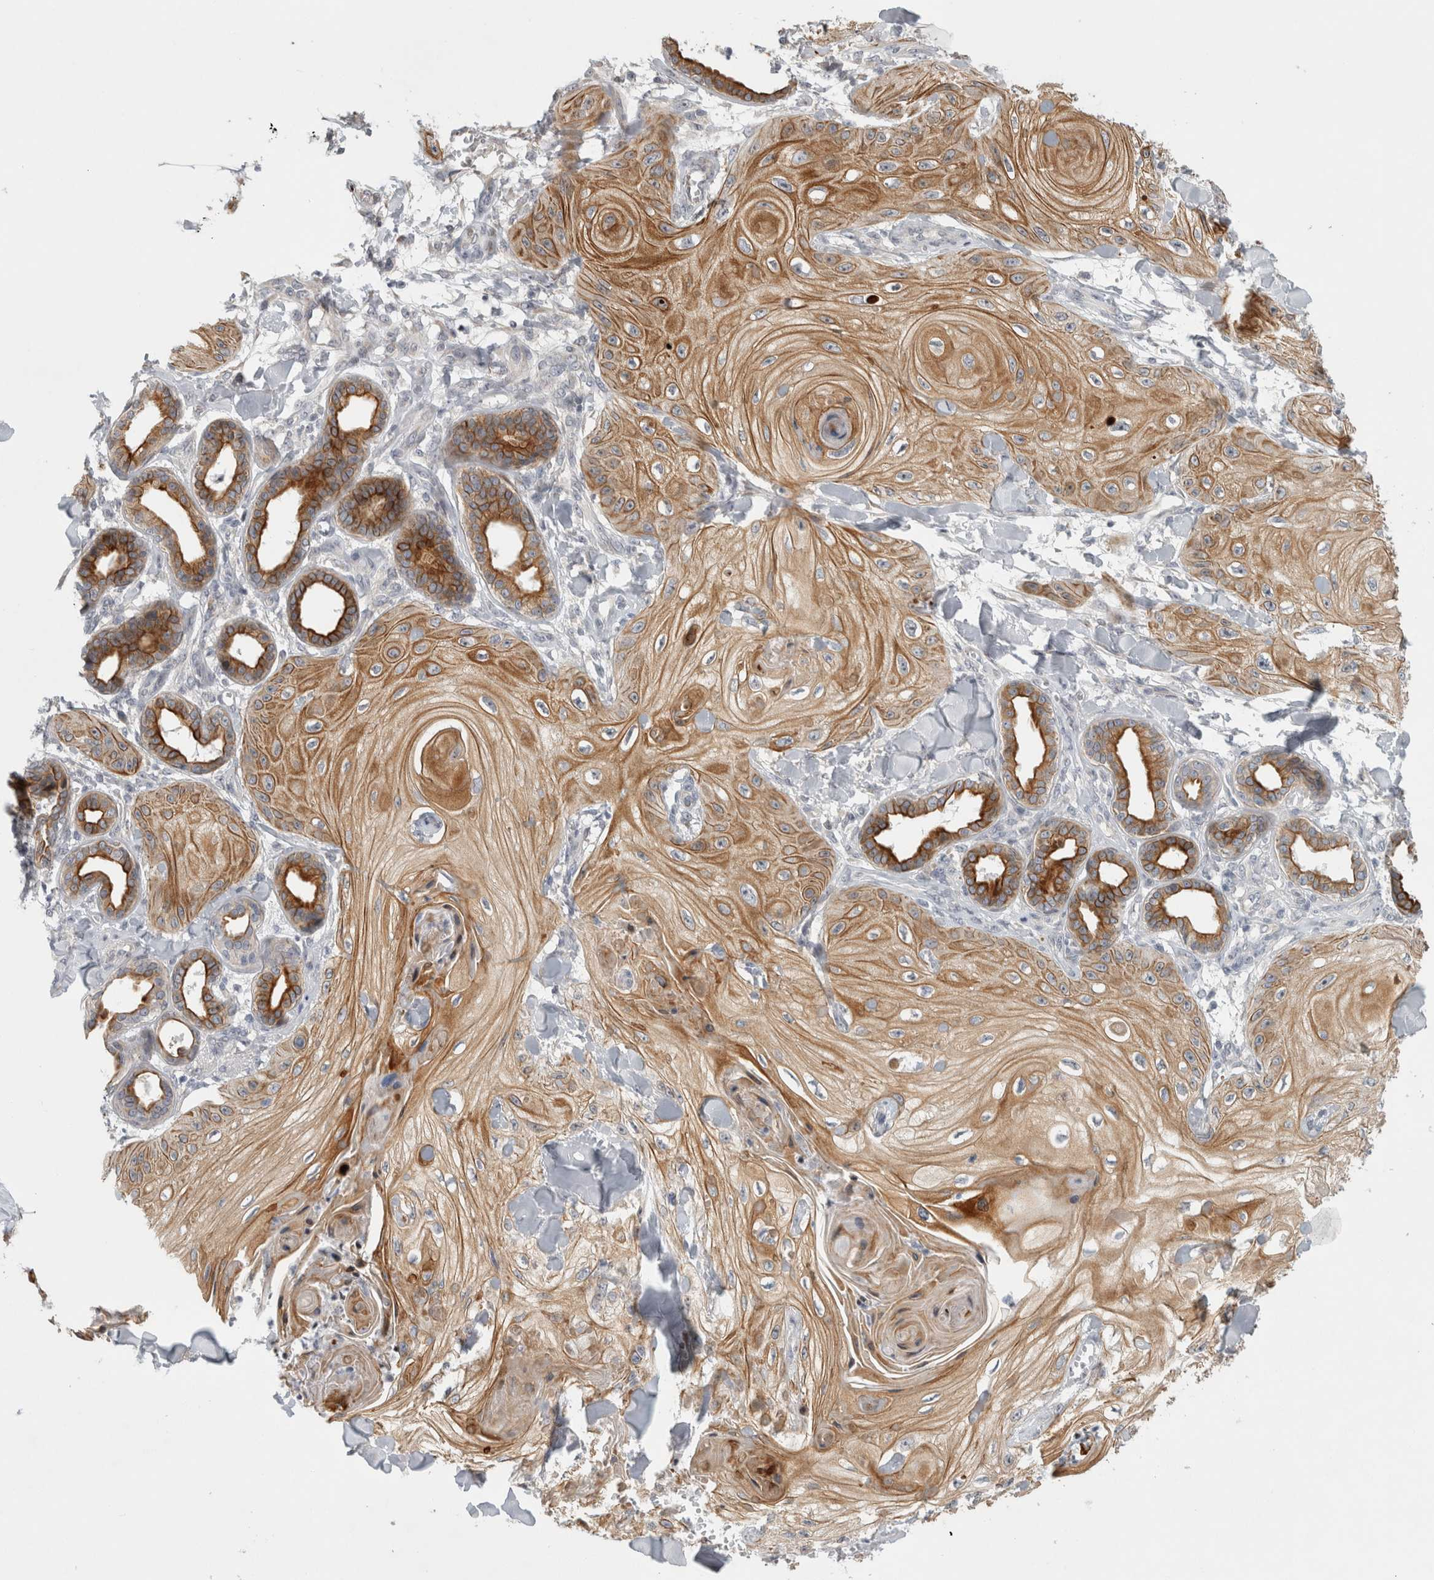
{"staining": {"intensity": "moderate", "quantity": ">75%", "location": "cytoplasmic/membranous"}, "tissue": "skin cancer", "cell_type": "Tumor cells", "image_type": "cancer", "snomed": [{"axis": "morphology", "description": "Squamous cell carcinoma, NOS"}, {"axis": "topography", "description": "Skin"}], "caption": "Immunohistochemistry (IHC) (DAB) staining of skin squamous cell carcinoma shows moderate cytoplasmic/membranous protein positivity in approximately >75% of tumor cells.", "gene": "UTP25", "patient": {"sex": "male", "age": 74}}